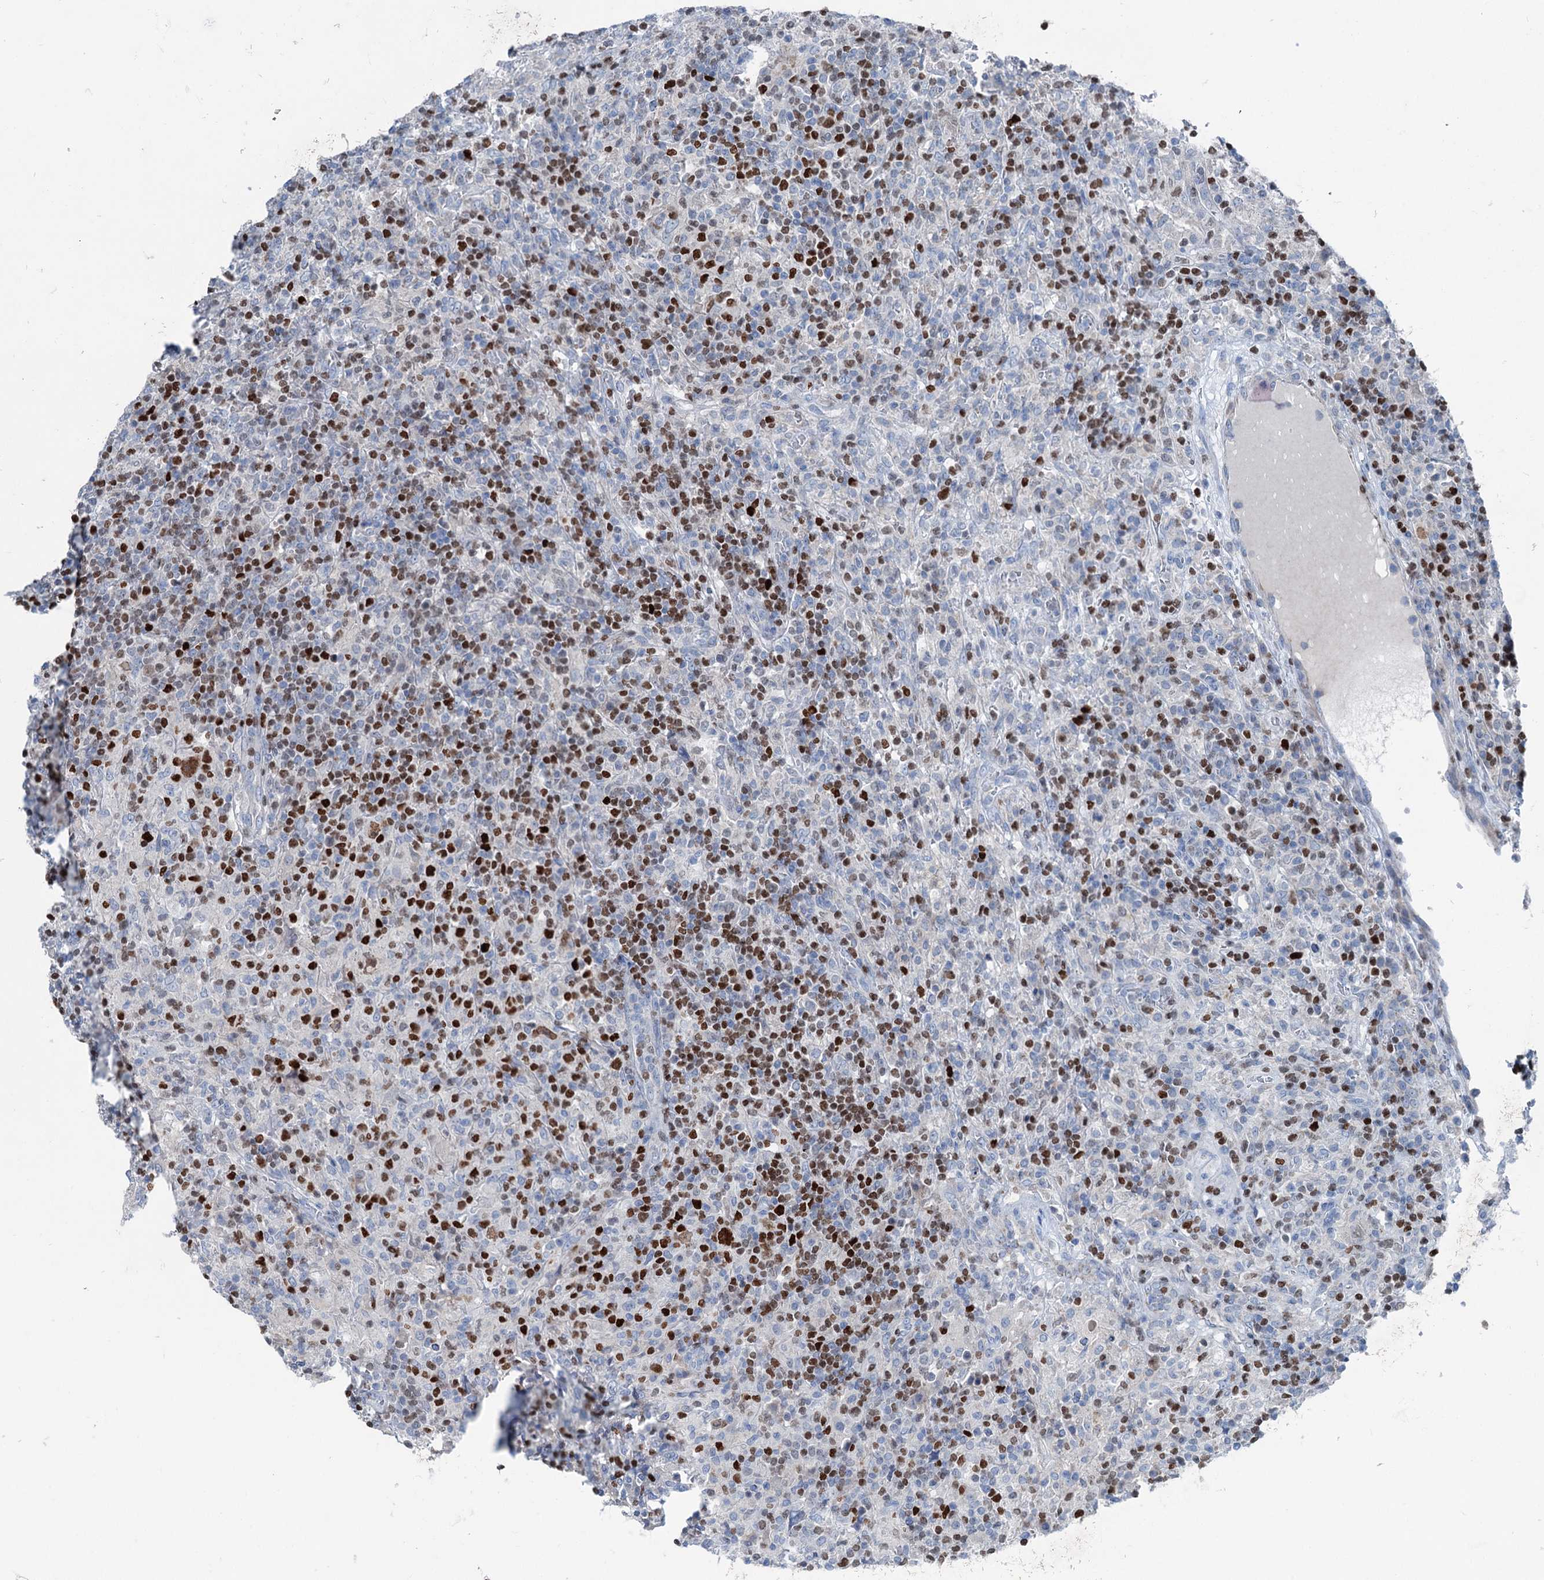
{"staining": {"intensity": "strong", "quantity": ">75%", "location": "nuclear"}, "tissue": "lymphoma", "cell_type": "Tumor cells", "image_type": "cancer", "snomed": [{"axis": "morphology", "description": "Hodgkin's disease, NOS"}, {"axis": "topography", "description": "Lymph node"}], "caption": "The micrograph demonstrates a brown stain indicating the presence of a protein in the nuclear of tumor cells in Hodgkin's disease. The staining is performed using DAB (3,3'-diaminobenzidine) brown chromogen to label protein expression. The nuclei are counter-stained blue using hematoxylin.", "gene": "ELP4", "patient": {"sex": "male", "age": 70}}